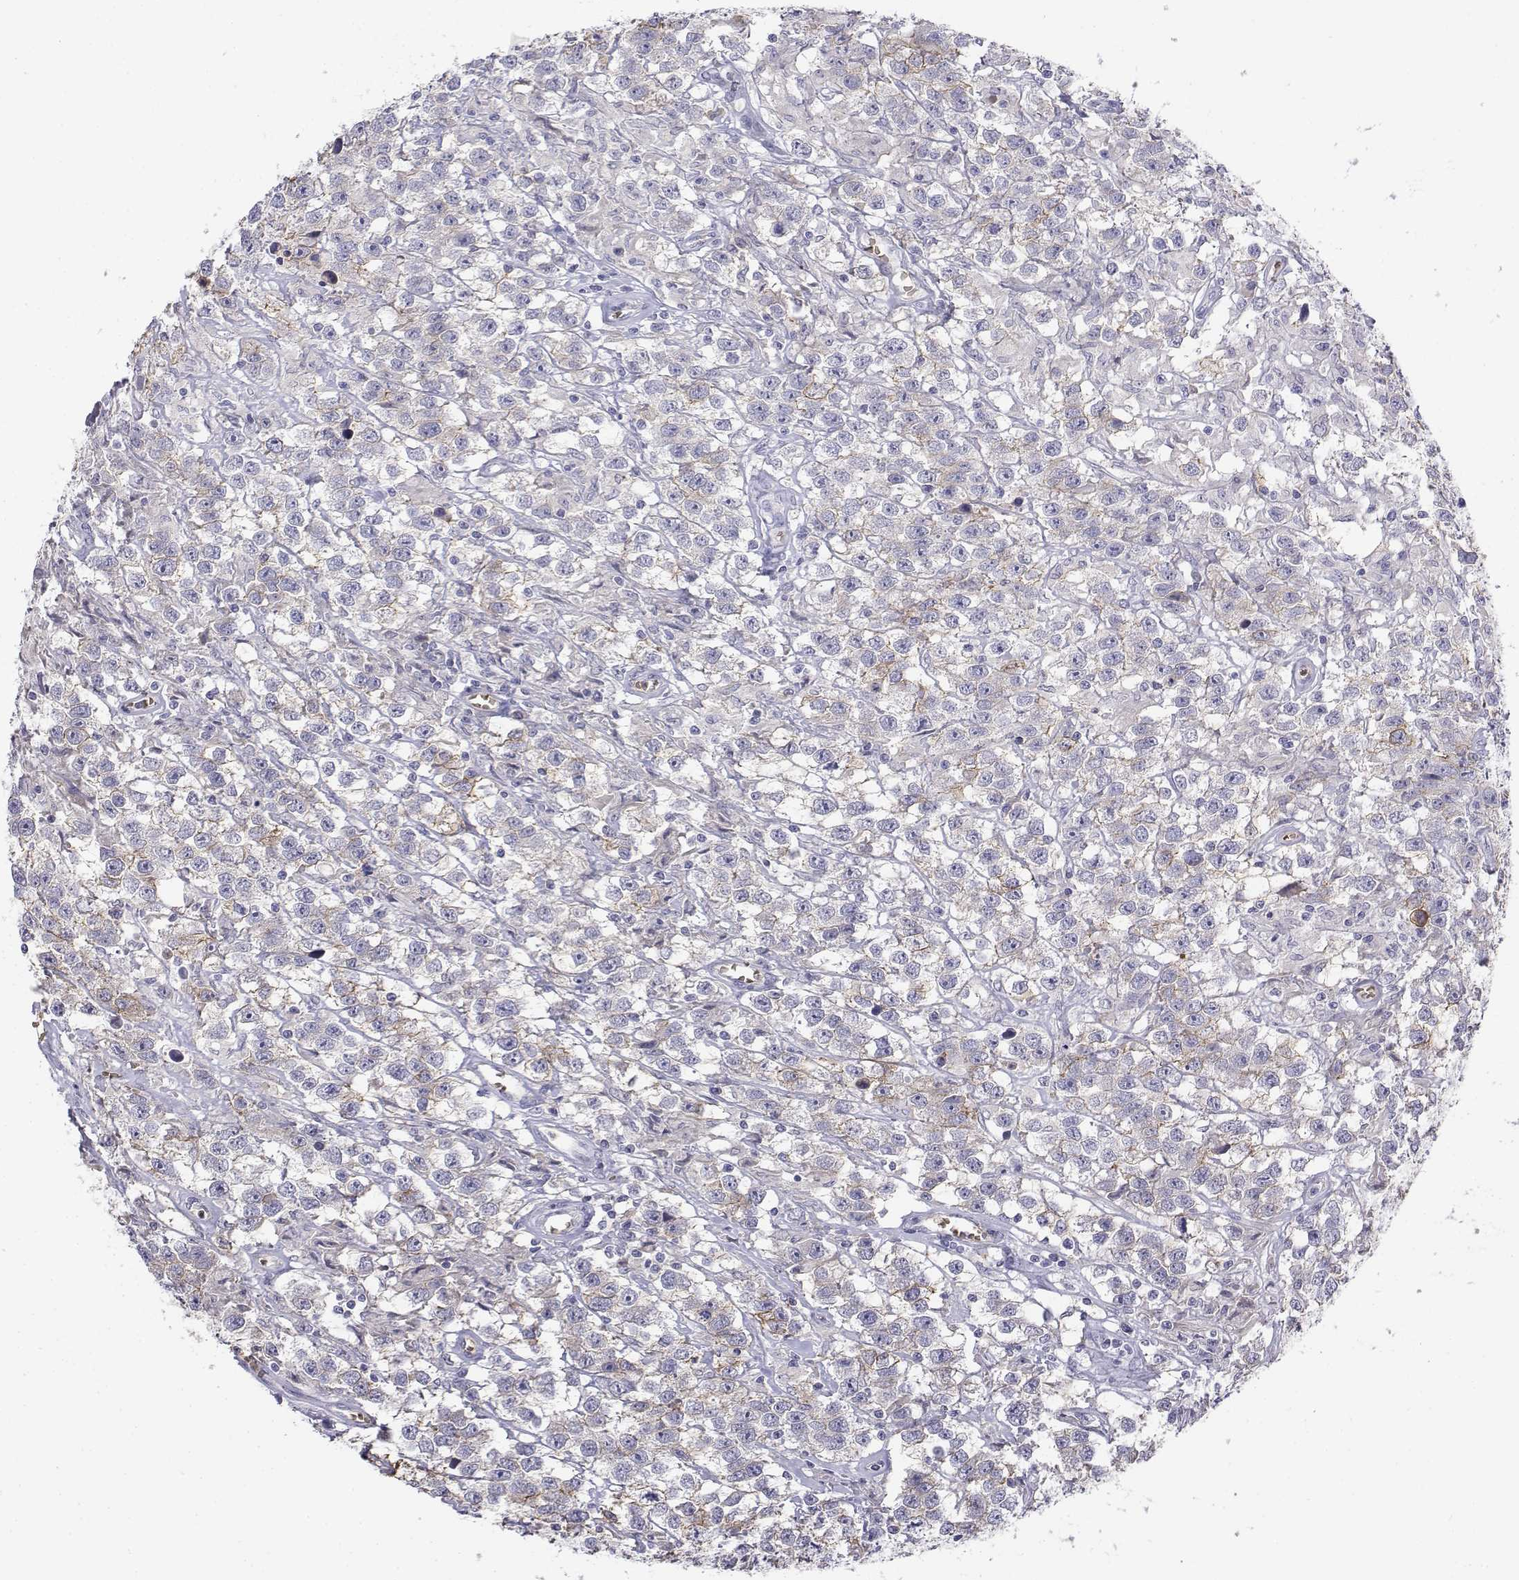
{"staining": {"intensity": "negative", "quantity": "none", "location": "none"}, "tissue": "testis cancer", "cell_type": "Tumor cells", "image_type": "cancer", "snomed": [{"axis": "morphology", "description": "Seminoma, NOS"}, {"axis": "topography", "description": "Testis"}], "caption": "Micrograph shows no protein positivity in tumor cells of seminoma (testis) tissue.", "gene": "CADM1", "patient": {"sex": "male", "age": 43}}